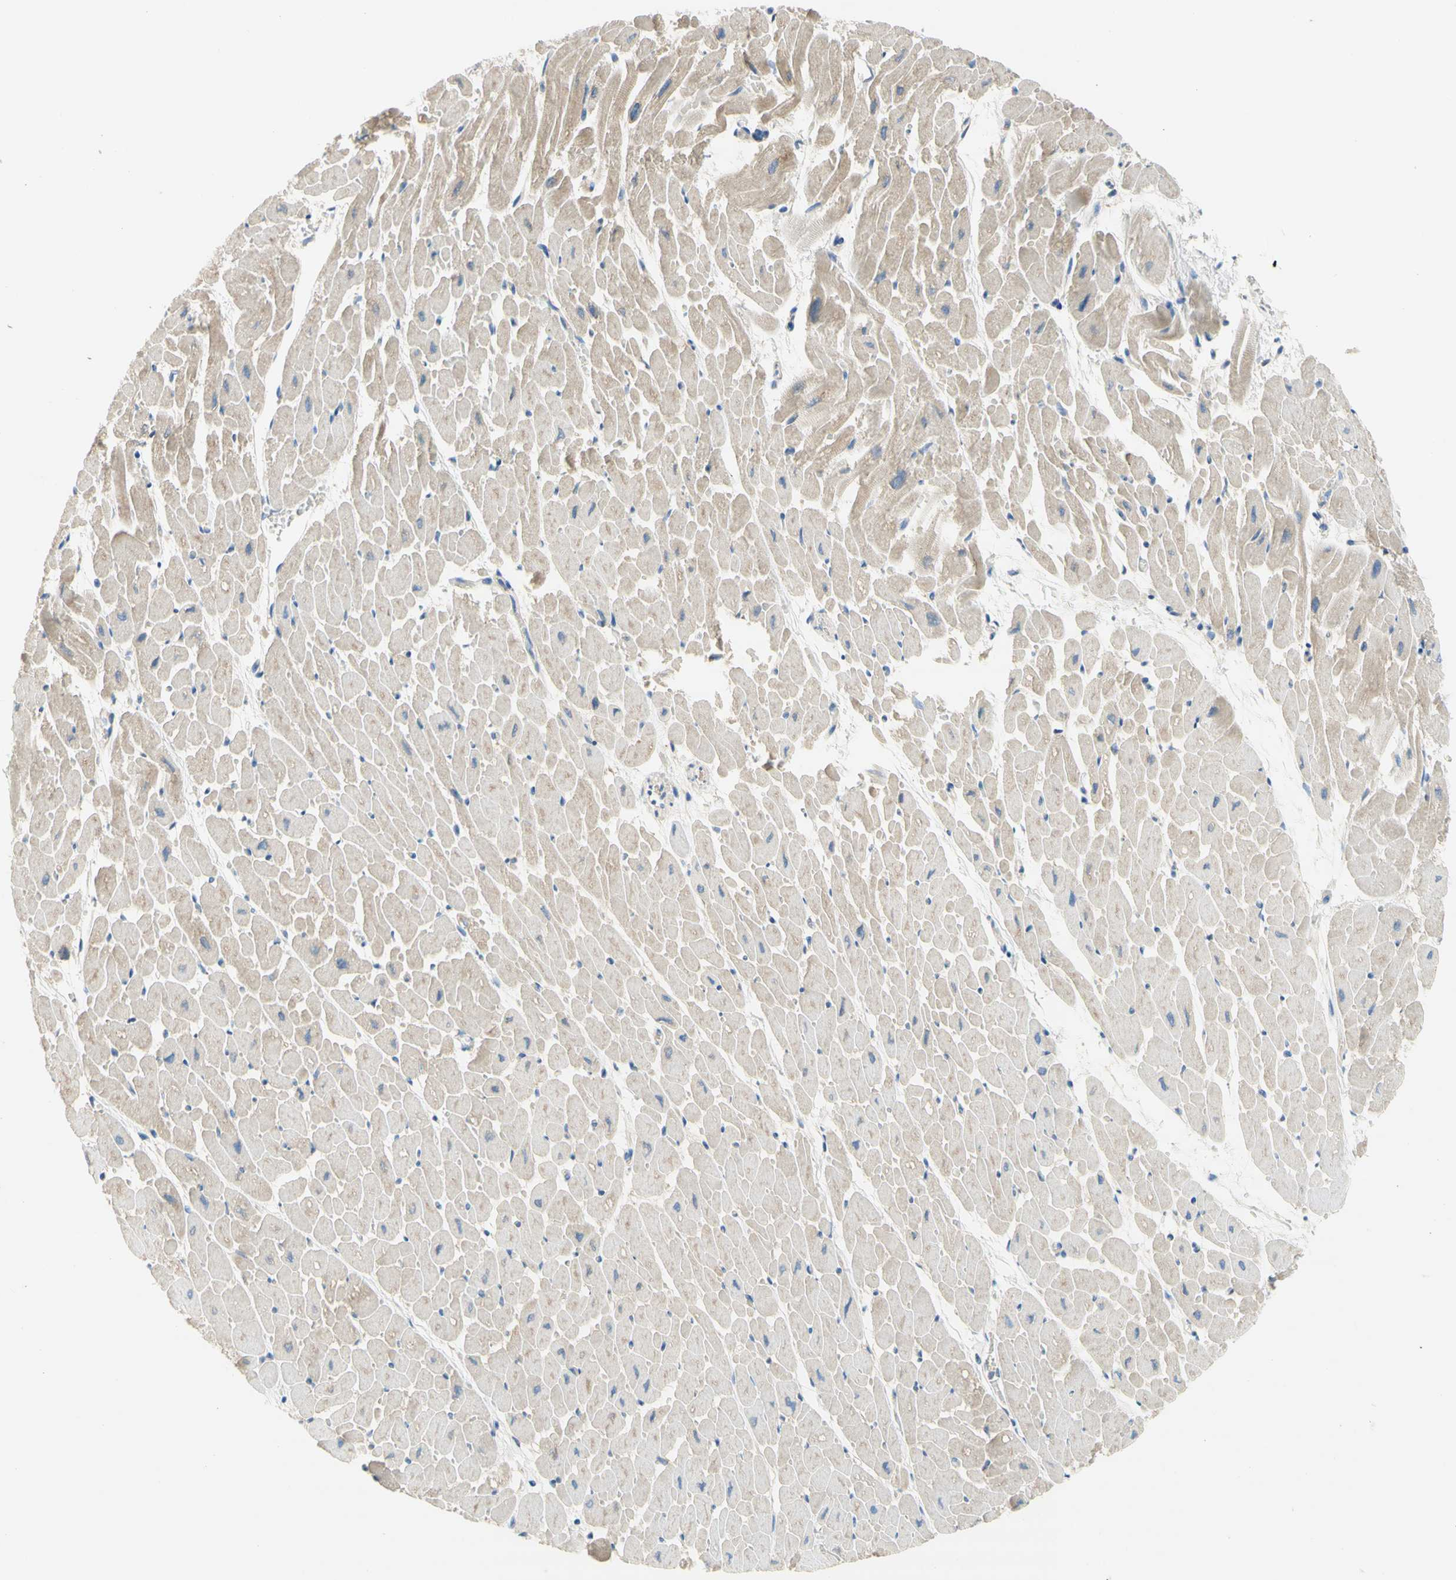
{"staining": {"intensity": "negative", "quantity": "none", "location": "none"}, "tissue": "heart muscle", "cell_type": "Cardiomyocytes", "image_type": "normal", "snomed": [{"axis": "morphology", "description": "Normal tissue, NOS"}, {"axis": "topography", "description": "Heart"}], "caption": "Cardiomyocytes show no significant expression in benign heart muscle.", "gene": "F3", "patient": {"sex": "male", "age": 45}}